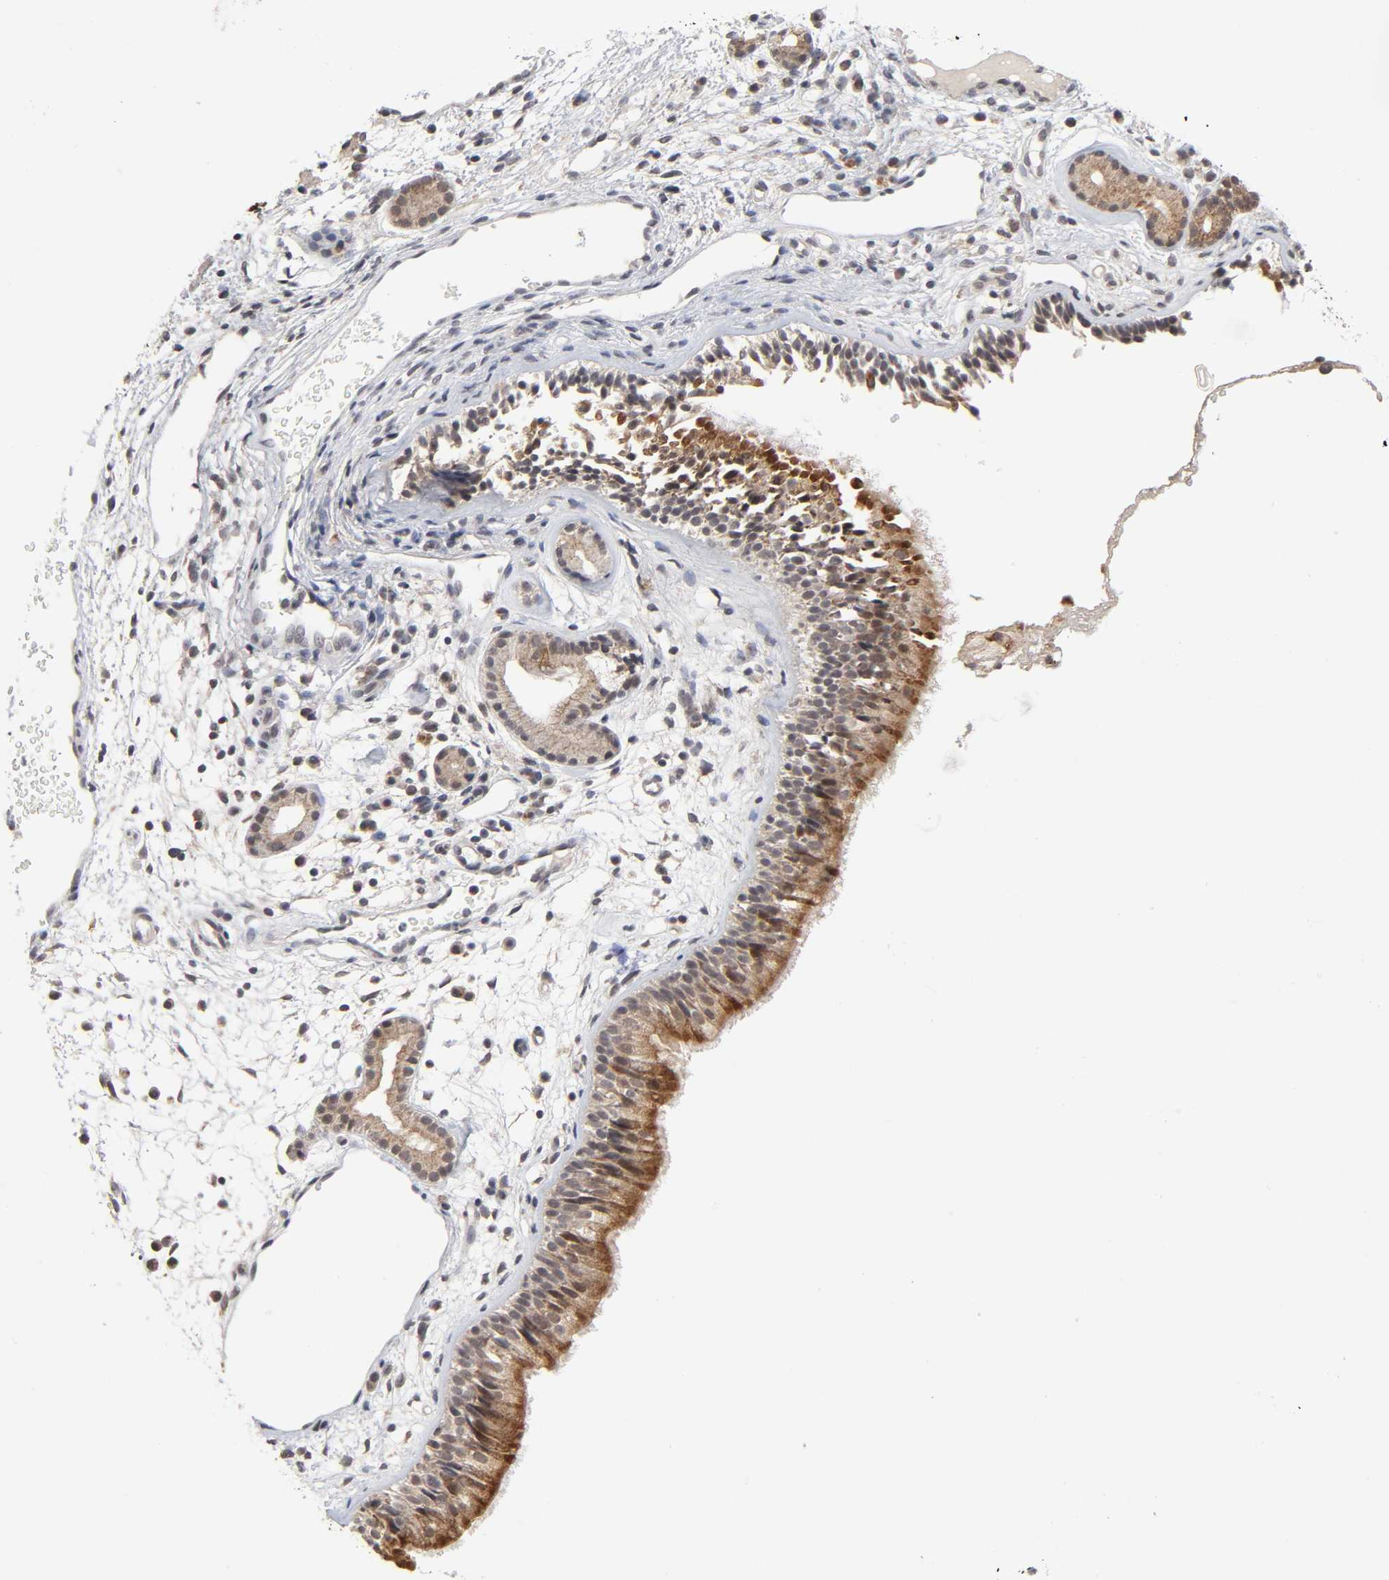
{"staining": {"intensity": "moderate", "quantity": ">75%", "location": "cytoplasmic/membranous,nuclear"}, "tissue": "nasopharynx", "cell_type": "Respiratory epithelial cells", "image_type": "normal", "snomed": [{"axis": "morphology", "description": "Normal tissue, NOS"}, {"axis": "morphology", "description": "Inflammation, NOS"}, {"axis": "topography", "description": "Nasopharynx"}], "caption": "The immunohistochemical stain highlights moderate cytoplasmic/membranous,nuclear expression in respiratory epithelial cells of normal nasopharynx.", "gene": "AUH", "patient": {"sex": "female", "age": 55}}